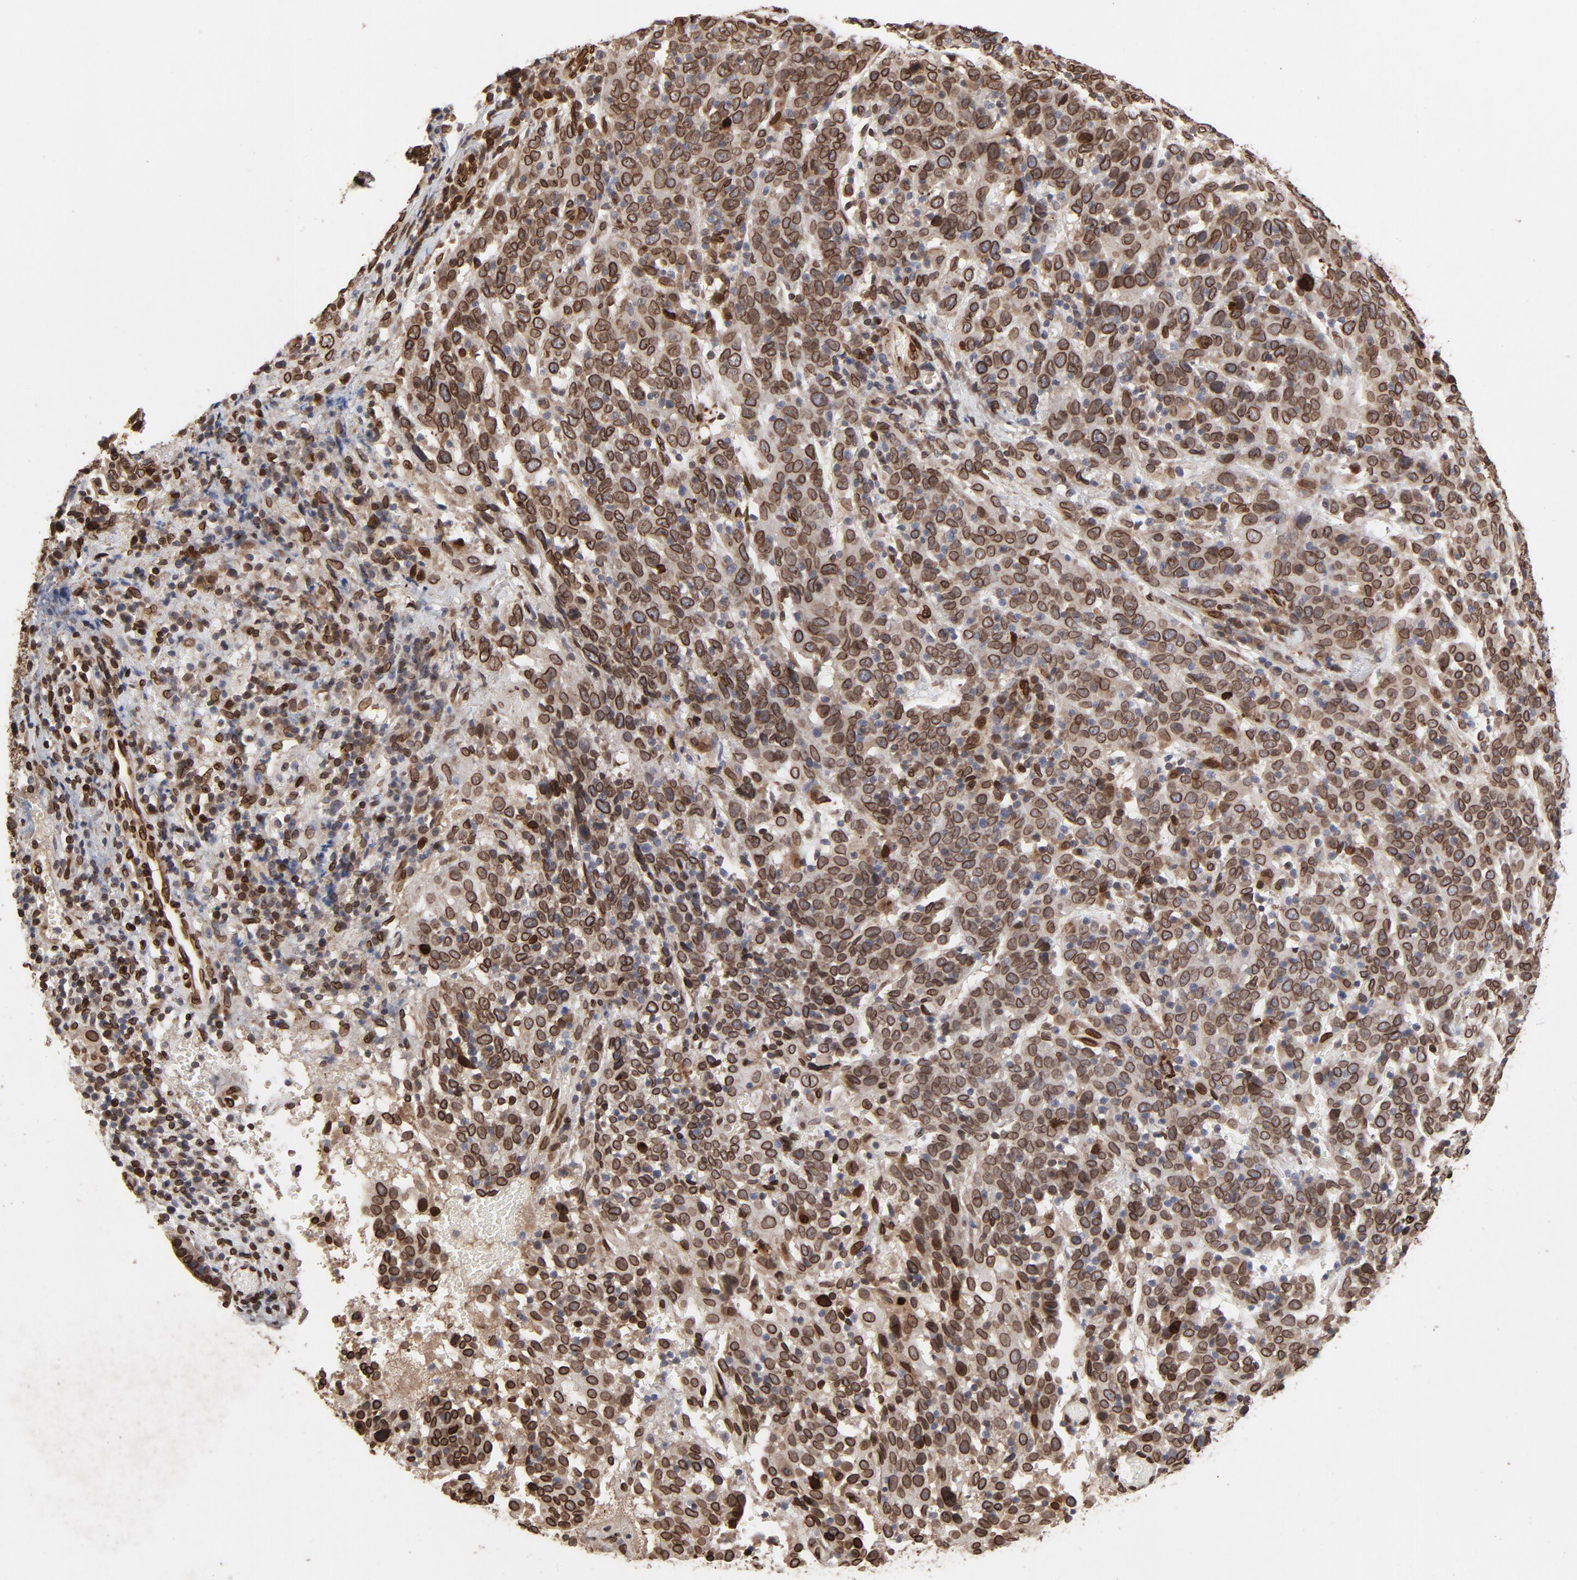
{"staining": {"intensity": "strong", "quantity": ">75%", "location": "cytoplasmic/membranous,nuclear"}, "tissue": "cervical cancer", "cell_type": "Tumor cells", "image_type": "cancer", "snomed": [{"axis": "morphology", "description": "Normal tissue, NOS"}, {"axis": "morphology", "description": "Squamous cell carcinoma, NOS"}, {"axis": "topography", "description": "Cervix"}], "caption": "This photomicrograph reveals cervical cancer (squamous cell carcinoma) stained with immunohistochemistry to label a protein in brown. The cytoplasmic/membranous and nuclear of tumor cells show strong positivity for the protein. Nuclei are counter-stained blue.", "gene": "LMNA", "patient": {"sex": "female", "age": 67}}